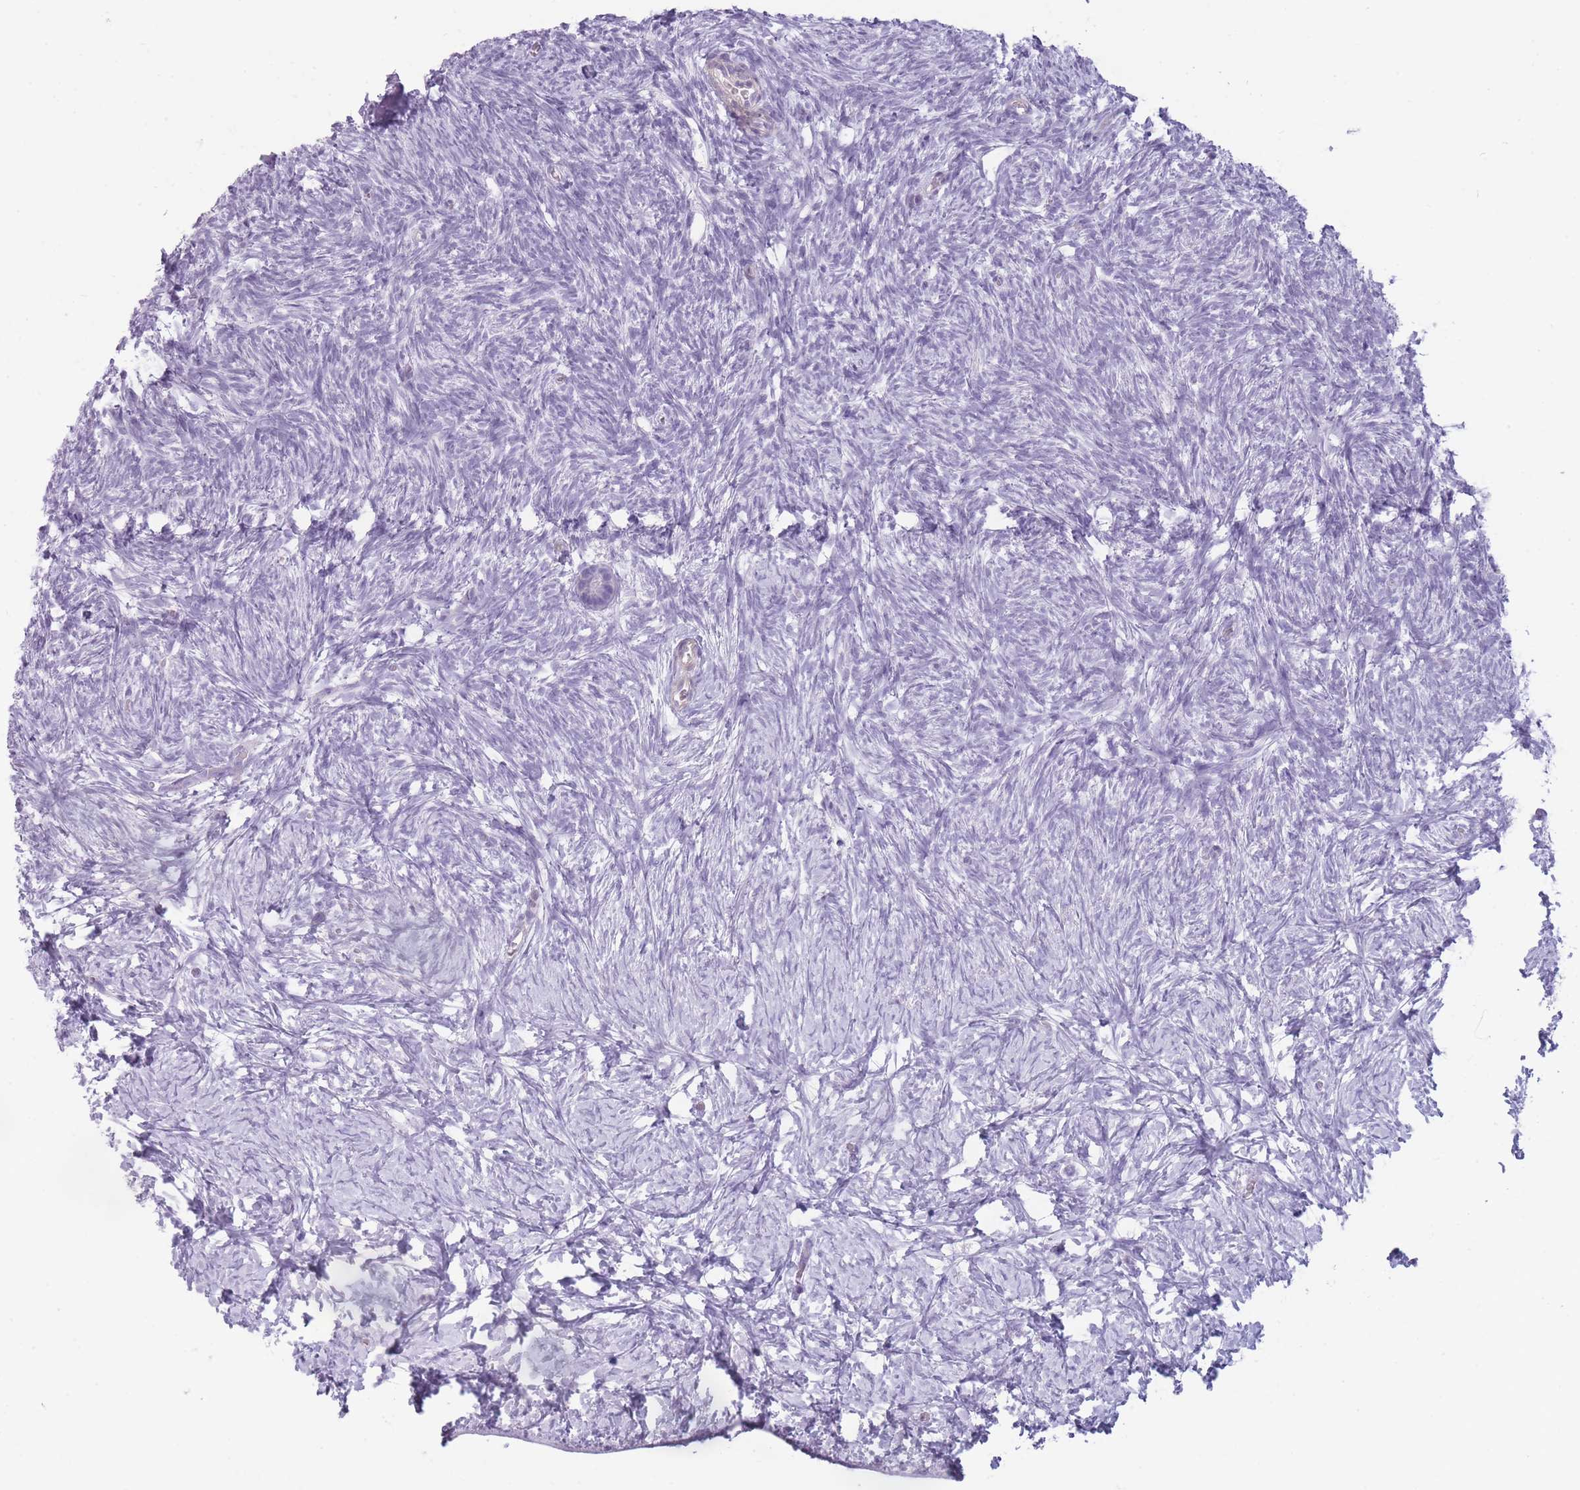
{"staining": {"intensity": "negative", "quantity": "none", "location": "none"}, "tissue": "ovary", "cell_type": "Follicle cells", "image_type": "normal", "snomed": [{"axis": "morphology", "description": "Normal tissue, NOS"}, {"axis": "topography", "description": "Ovary"}], "caption": "Histopathology image shows no significant protein staining in follicle cells of normal ovary.", "gene": "GGT1", "patient": {"sex": "female", "age": 39}}